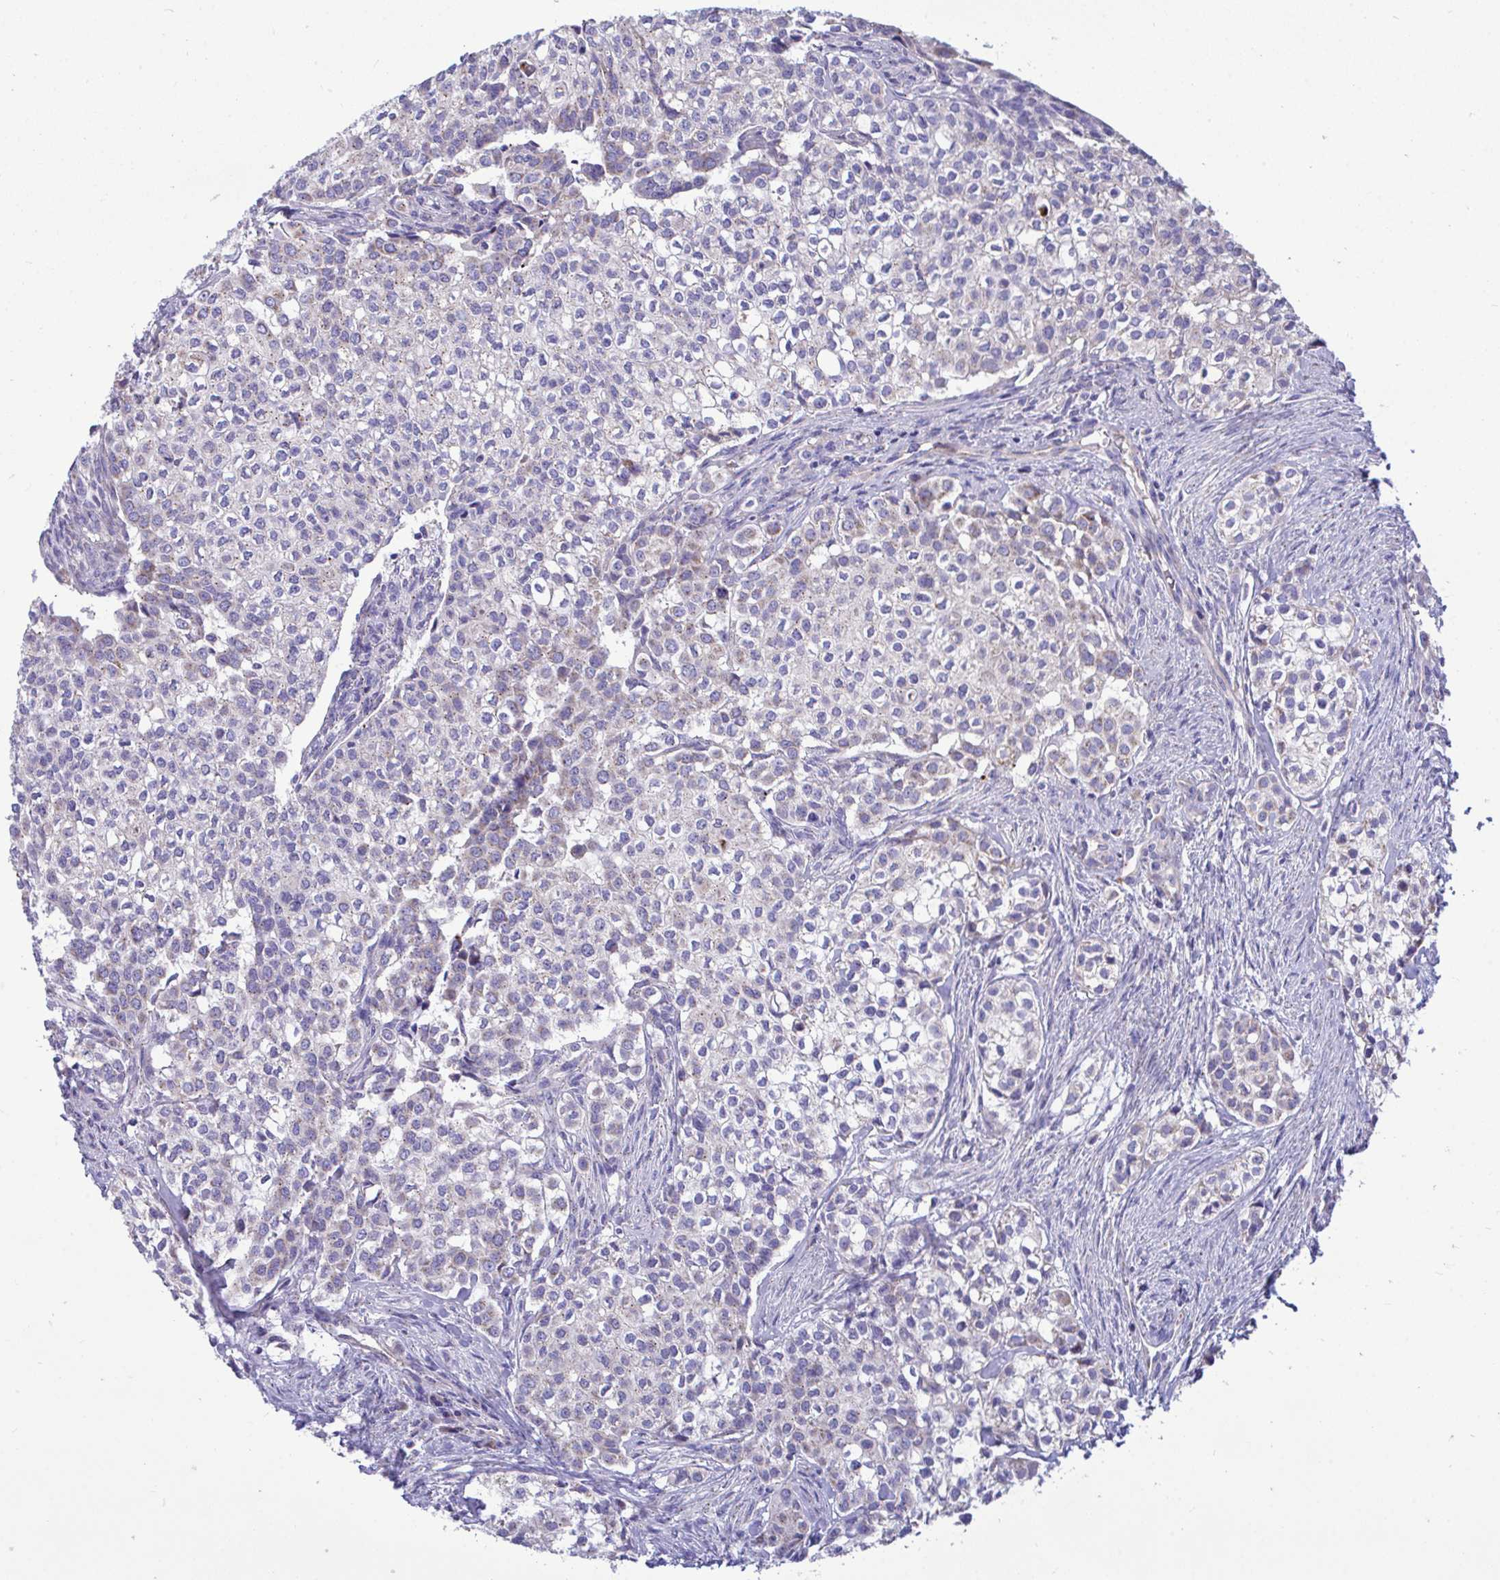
{"staining": {"intensity": "negative", "quantity": "none", "location": "none"}, "tissue": "head and neck cancer", "cell_type": "Tumor cells", "image_type": "cancer", "snomed": [{"axis": "morphology", "description": "Adenocarcinoma, NOS"}, {"axis": "topography", "description": "Head-Neck"}], "caption": "Tumor cells are negative for brown protein staining in head and neck cancer.", "gene": "MRPS16", "patient": {"sex": "male", "age": 81}}